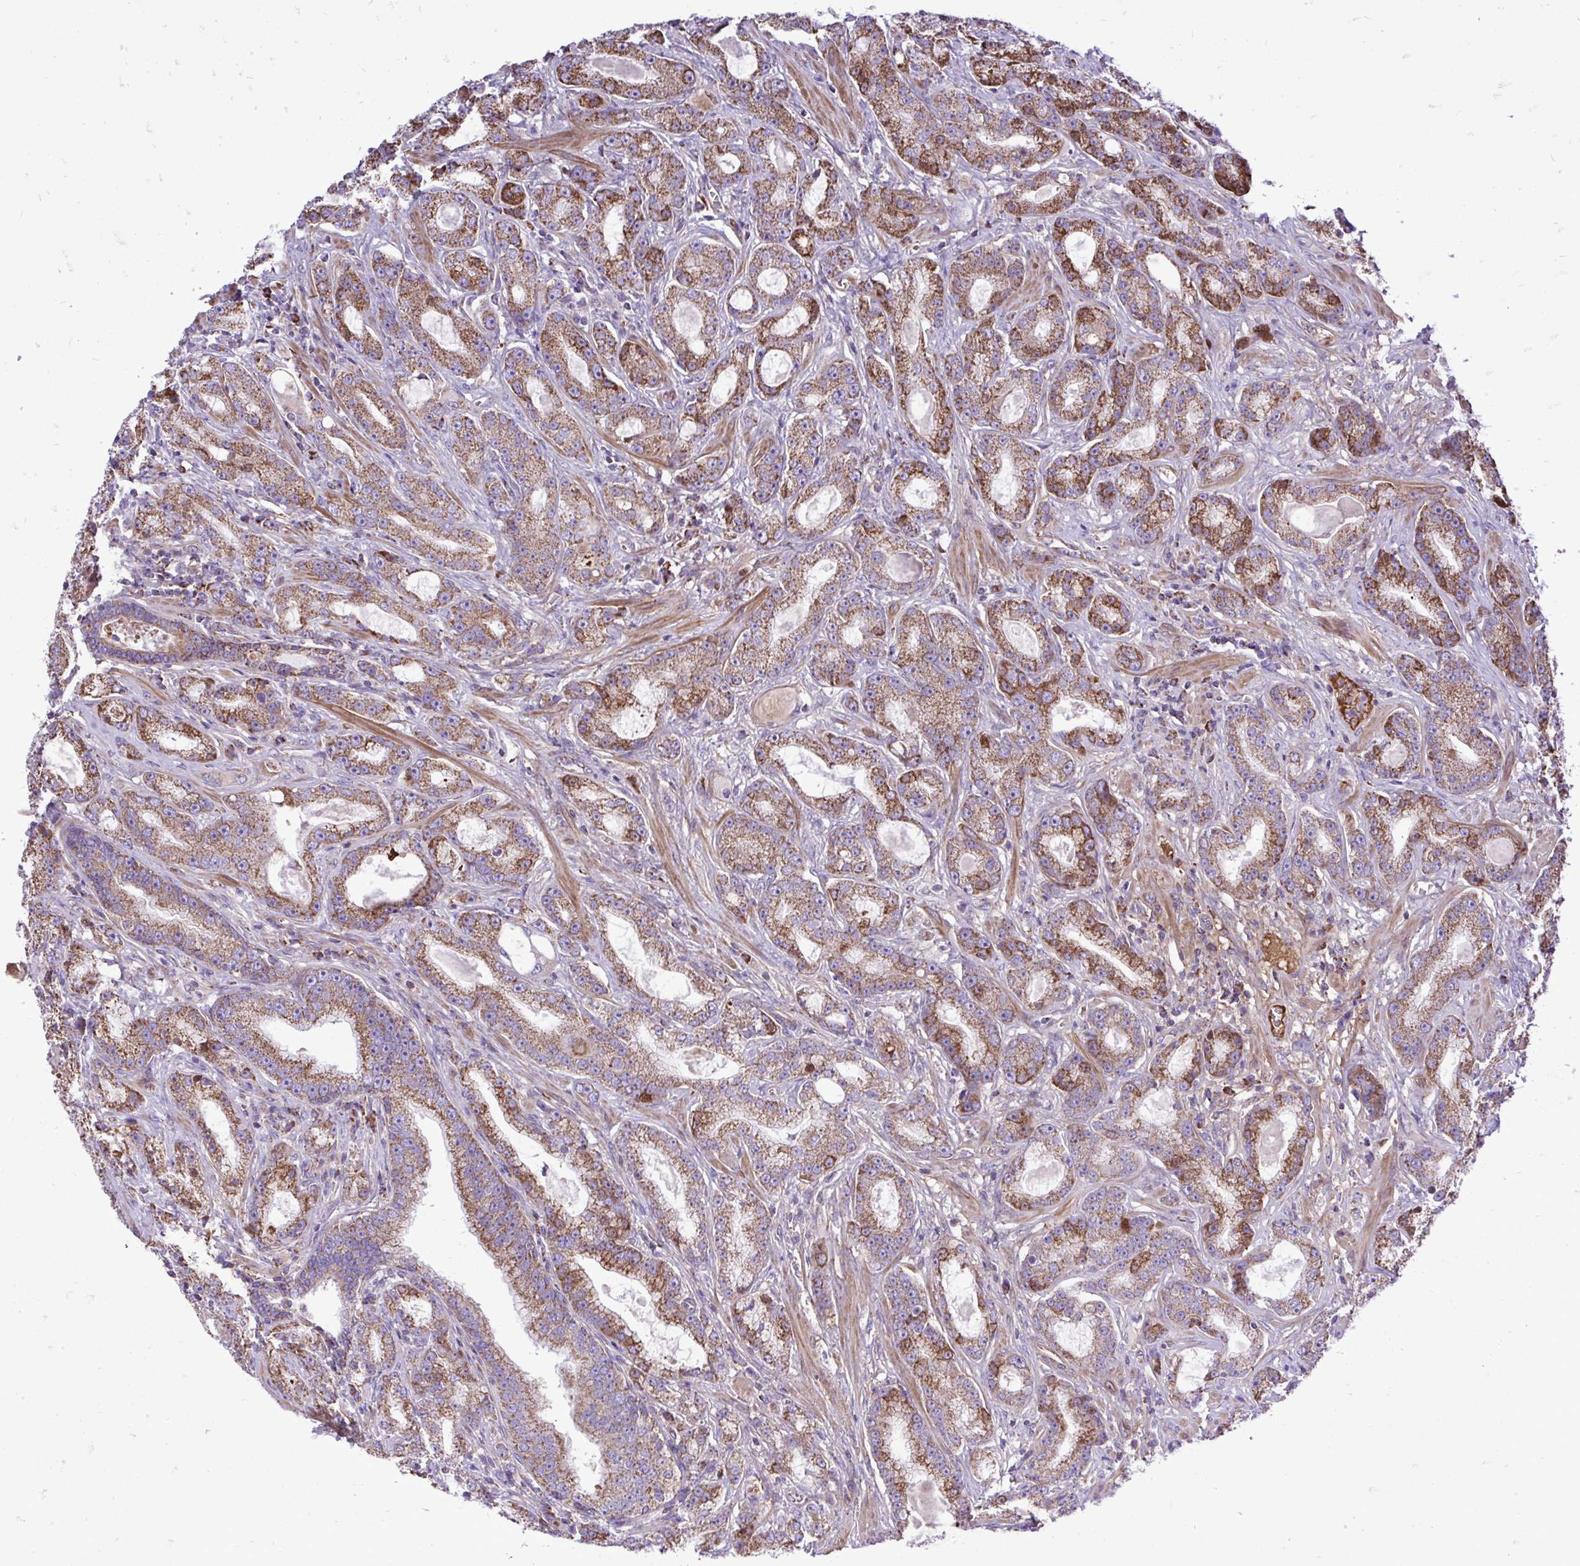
{"staining": {"intensity": "moderate", "quantity": ">75%", "location": "cytoplasmic/membranous"}, "tissue": "prostate cancer", "cell_type": "Tumor cells", "image_type": "cancer", "snomed": [{"axis": "morphology", "description": "Adenocarcinoma, High grade"}, {"axis": "topography", "description": "Prostate"}], "caption": "IHC image of neoplastic tissue: human prostate cancer (adenocarcinoma (high-grade)) stained using immunohistochemistry (IHC) shows medium levels of moderate protein expression localized specifically in the cytoplasmic/membranous of tumor cells, appearing as a cytoplasmic/membranous brown color.", "gene": "ATP13A2", "patient": {"sex": "male", "age": 65}}